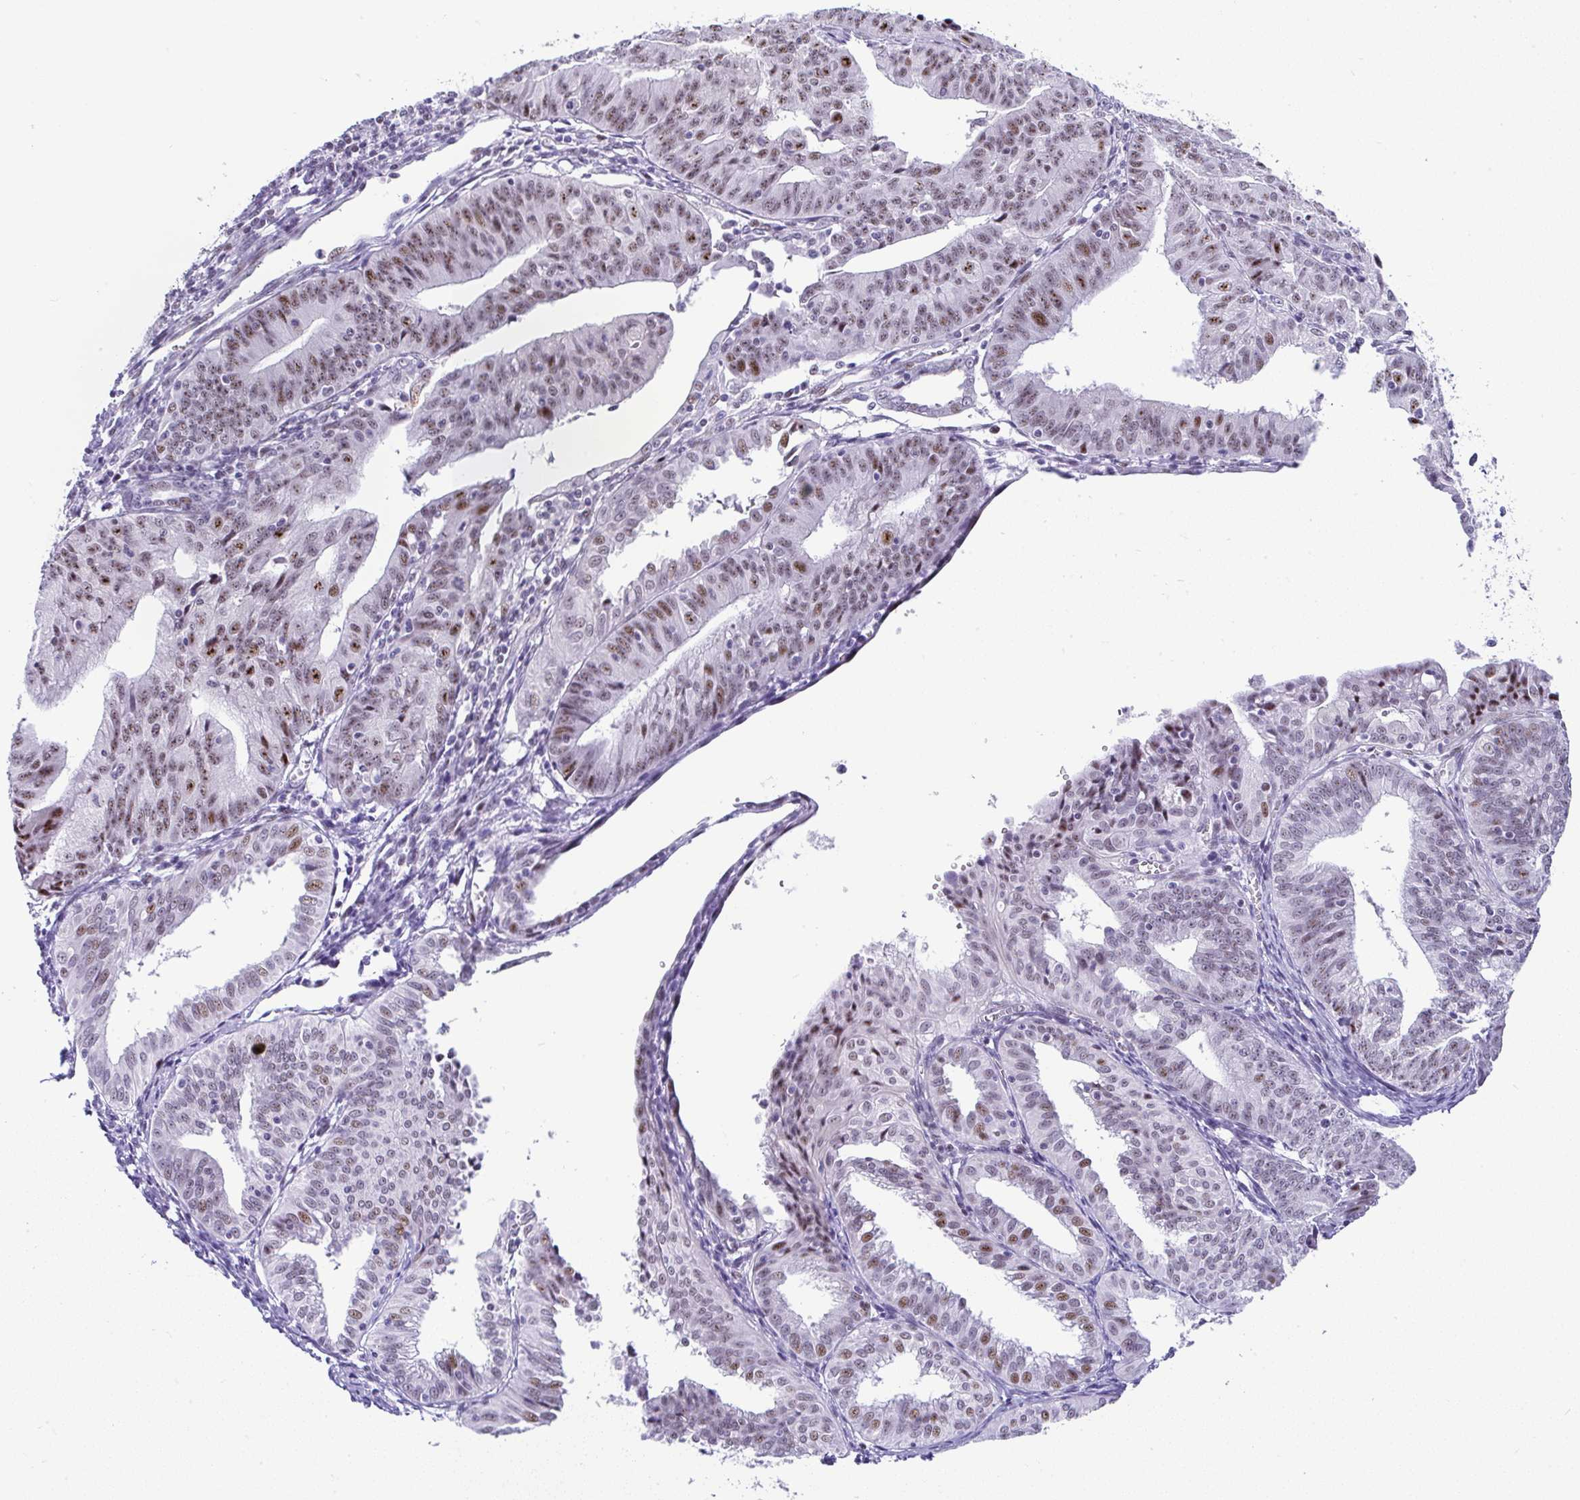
{"staining": {"intensity": "moderate", "quantity": ">75%", "location": "nuclear"}, "tissue": "endometrial cancer", "cell_type": "Tumor cells", "image_type": "cancer", "snomed": [{"axis": "morphology", "description": "Adenocarcinoma, NOS"}, {"axis": "topography", "description": "Endometrium"}], "caption": "Endometrial cancer stained for a protein (brown) displays moderate nuclear positive positivity in approximately >75% of tumor cells.", "gene": "NR1D2", "patient": {"sex": "female", "age": 56}}